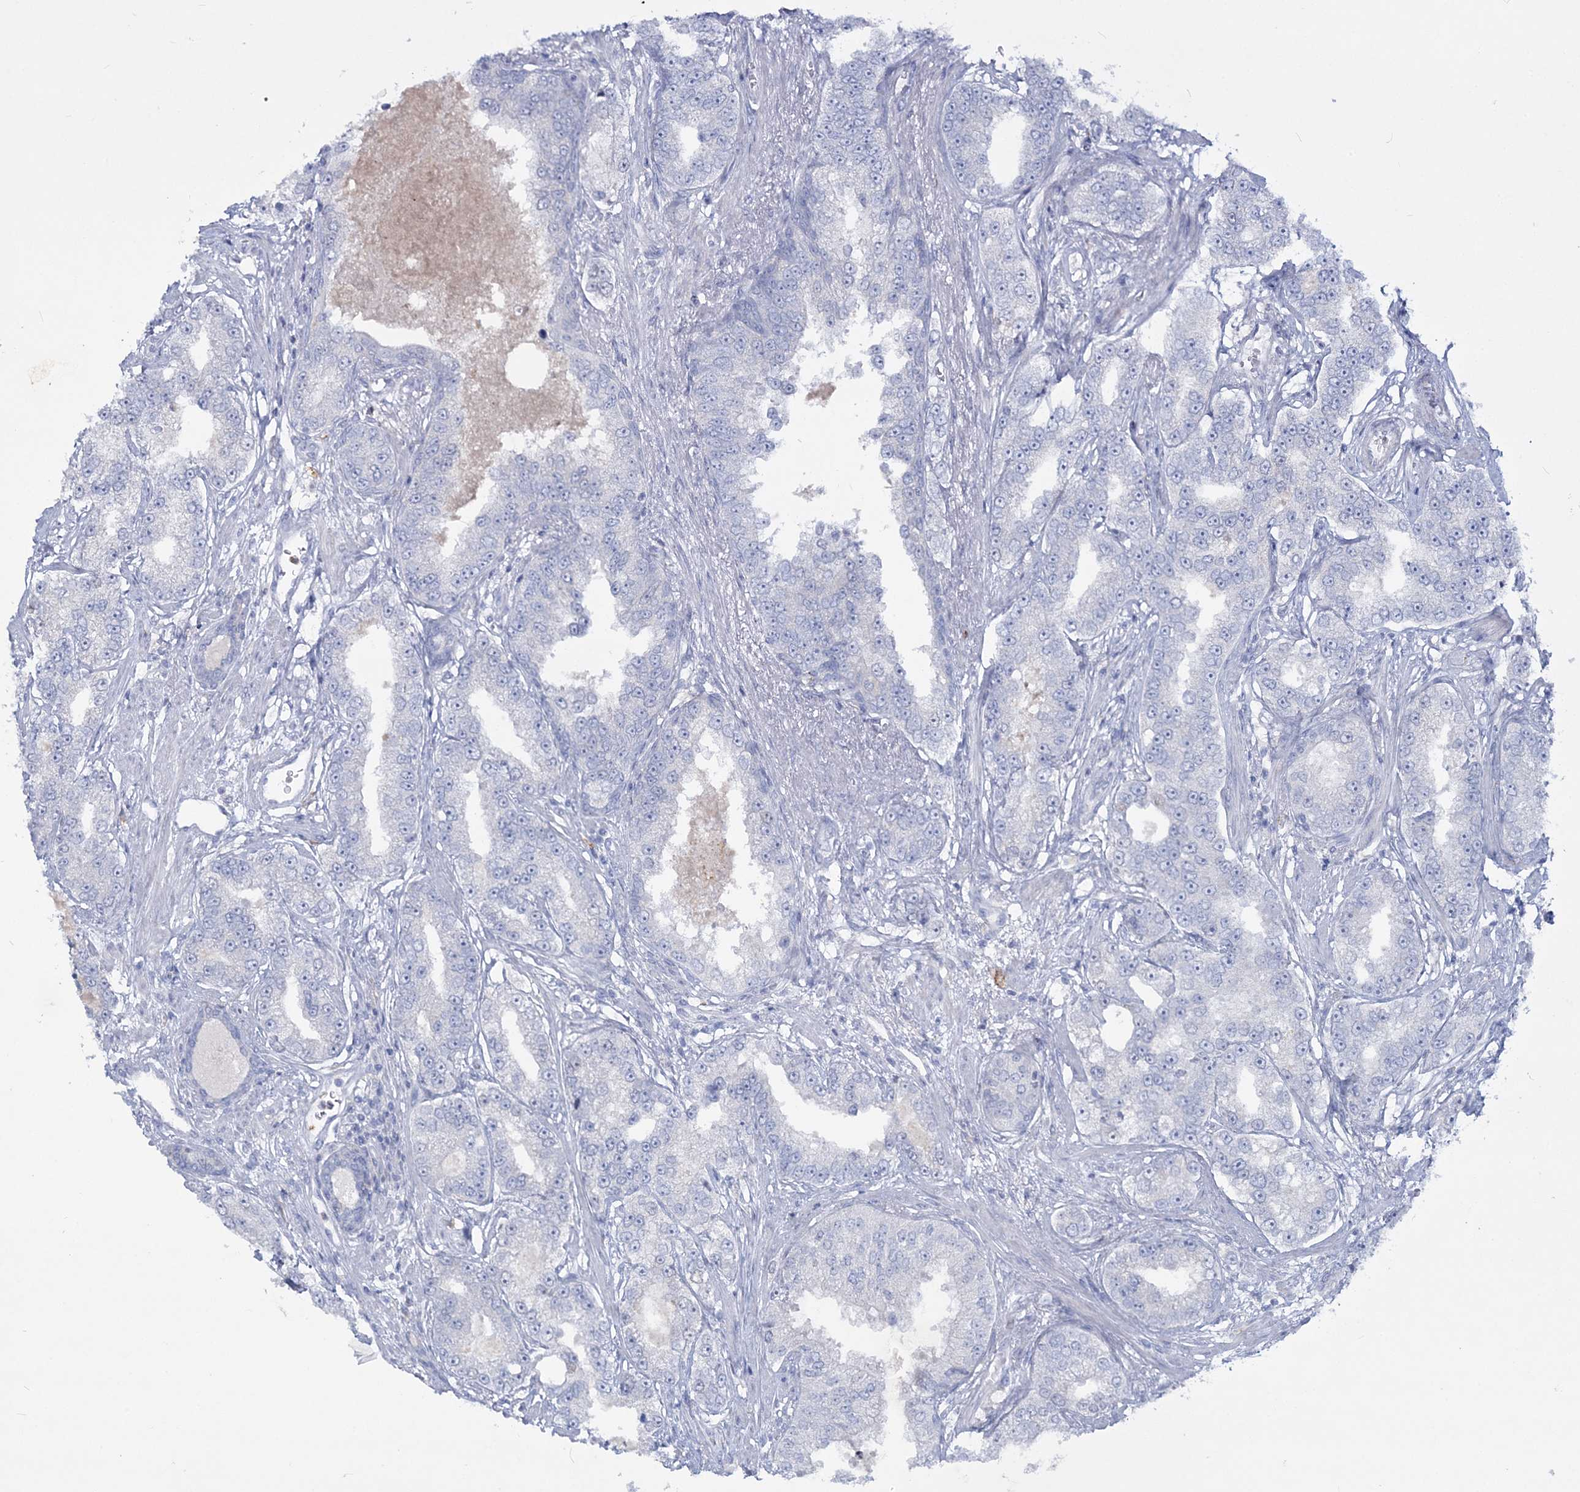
{"staining": {"intensity": "moderate", "quantity": "<25%", "location": "nuclear"}, "tissue": "prostate cancer", "cell_type": "Tumor cells", "image_type": "cancer", "snomed": [{"axis": "morphology", "description": "Normal tissue, NOS"}, {"axis": "morphology", "description": "Adenocarcinoma, High grade"}, {"axis": "topography", "description": "Prostate"}], "caption": "A micrograph of human prostate high-grade adenocarcinoma stained for a protein exhibits moderate nuclear brown staining in tumor cells.", "gene": "WDSUB1", "patient": {"sex": "male", "age": 83}}